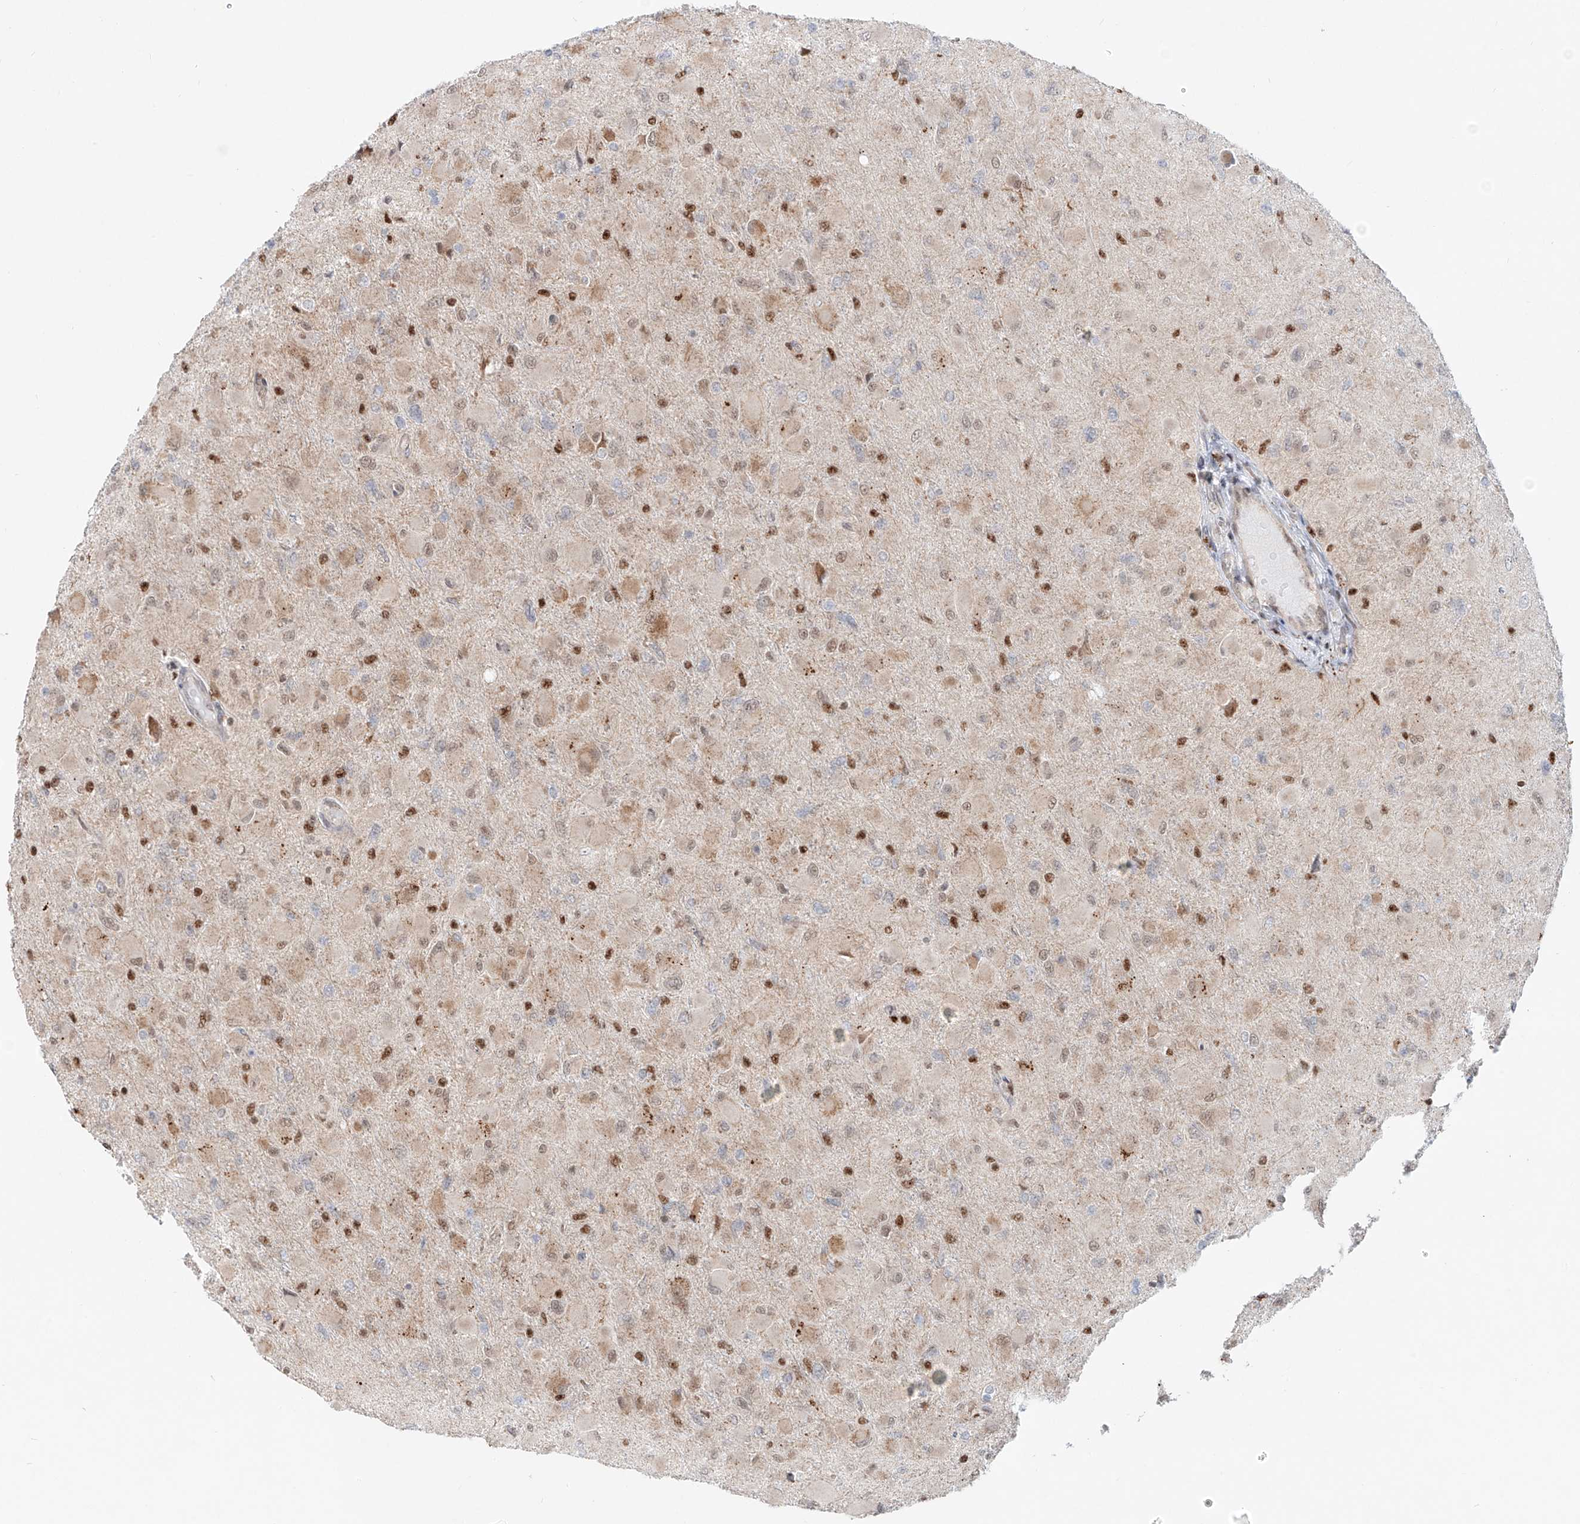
{"staining": {"intensity": "negative", "quantity": "none", "location": "none"}, "tissue": "glioma", "cell_type": "Tumor cells", "image_type": "cancer", "snomed": [{"axis": "morphology", "description": "Glioma, malignant, High grade"}, {"axis": "topography", "description": "Cerebral cortex"}], "caption": "A photomicrograph of human glioma is negative for staining in tumor cells.", "gene": "DZIP1L", "patient": {"sex": "female", "age": 36}}